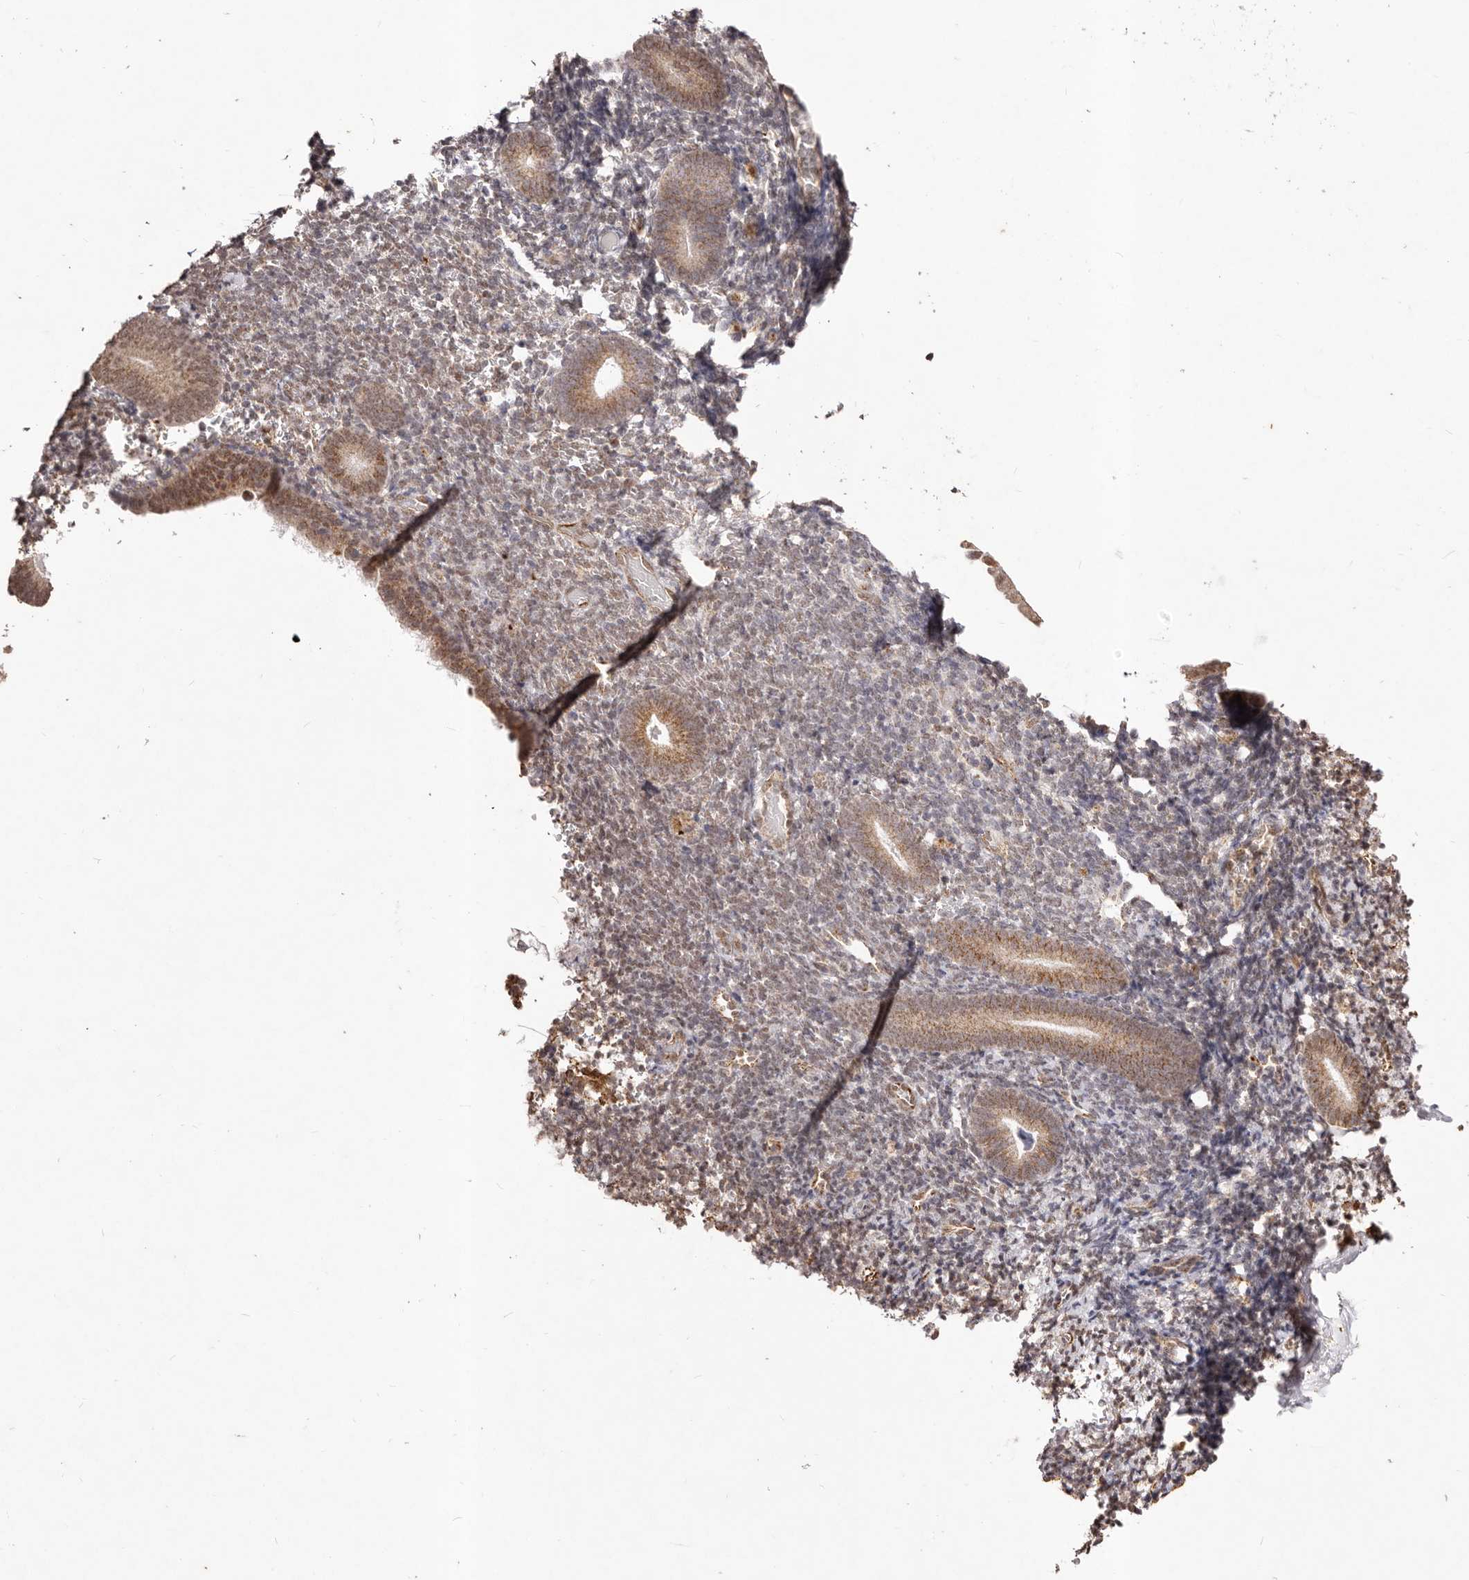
{"staining": {"intensity": "moderate", "quantity": ">75%", "location": "nuclear"}, "tissue": "endometrium", "cell_type": "Cells in endometrial stroma", "image_type": "normal", "snomed": [{"axis": "morphology", "description": "Normal tissue, NOS"}, {"axis": "topography", "description": "Endometrium"}], "caption": "A brown stain highlights moderate nuclear expression of a protein in cells in endometrial stroma of normal human endometrium. Nuclei are stained in blue.", "gene": "RPS6KA5", "patient": {"sex": "female", "age": 51}}